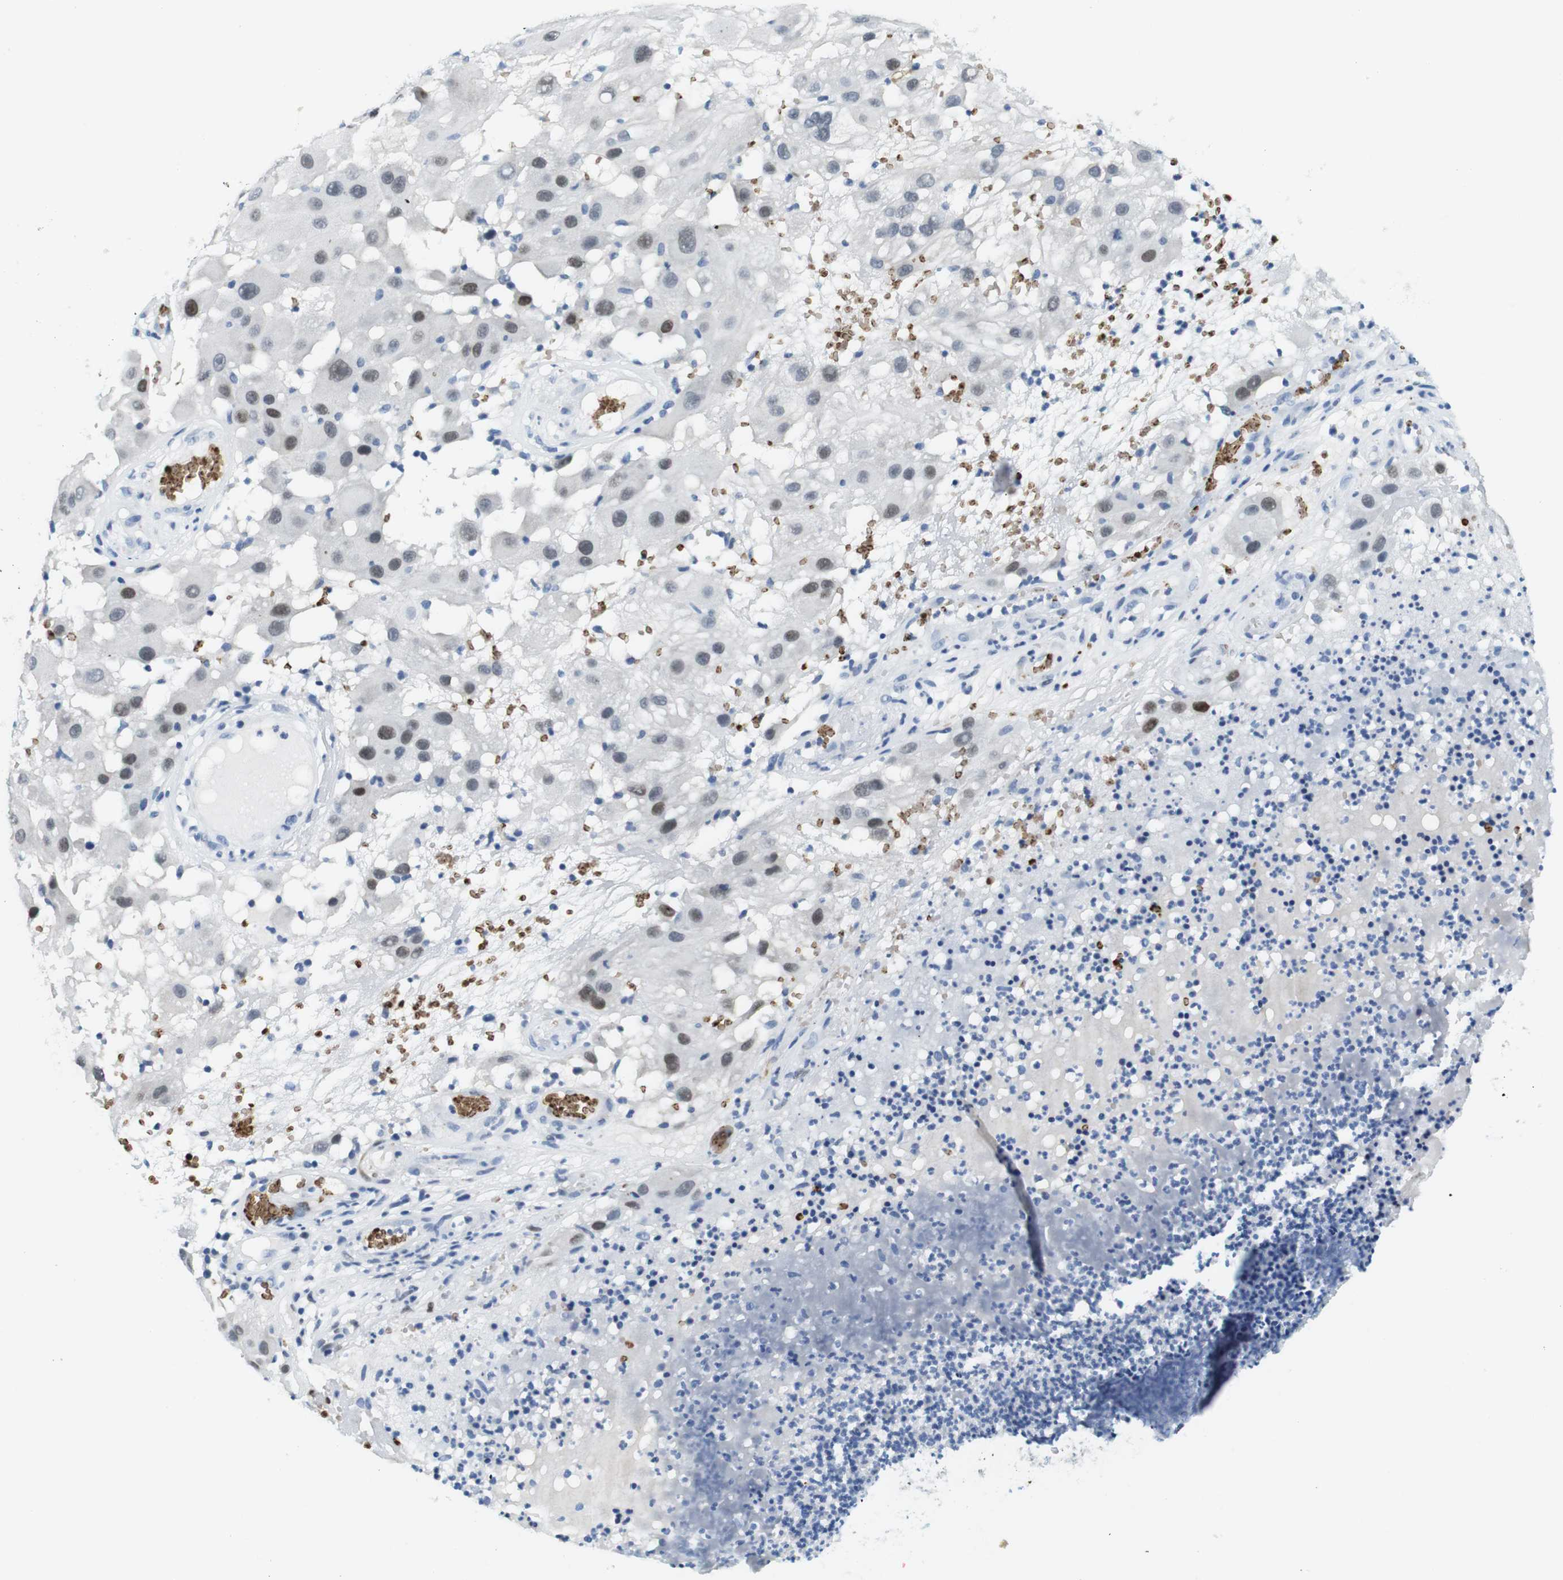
{"staining": {"intensity": "weak", "quantity": "25%-75%", "location": "nuclear"}, "tissue": "melanoma", "cell_type": "Tumor cells", "image_type": "cancer", "snomed": [{"axis": "morphology", "description": "Malignant melanoma, NOS"}, {"axis": "topography", "description": "Skin"}], "caption": "Protein expression by immunohistochemistry (IHC) shows weak nuclear positivity in approximately 25%-75% of tumor cells in malignant melanoma.", "gene": "TFAP2C", "patient": {"sex": "female", "age": 81}}